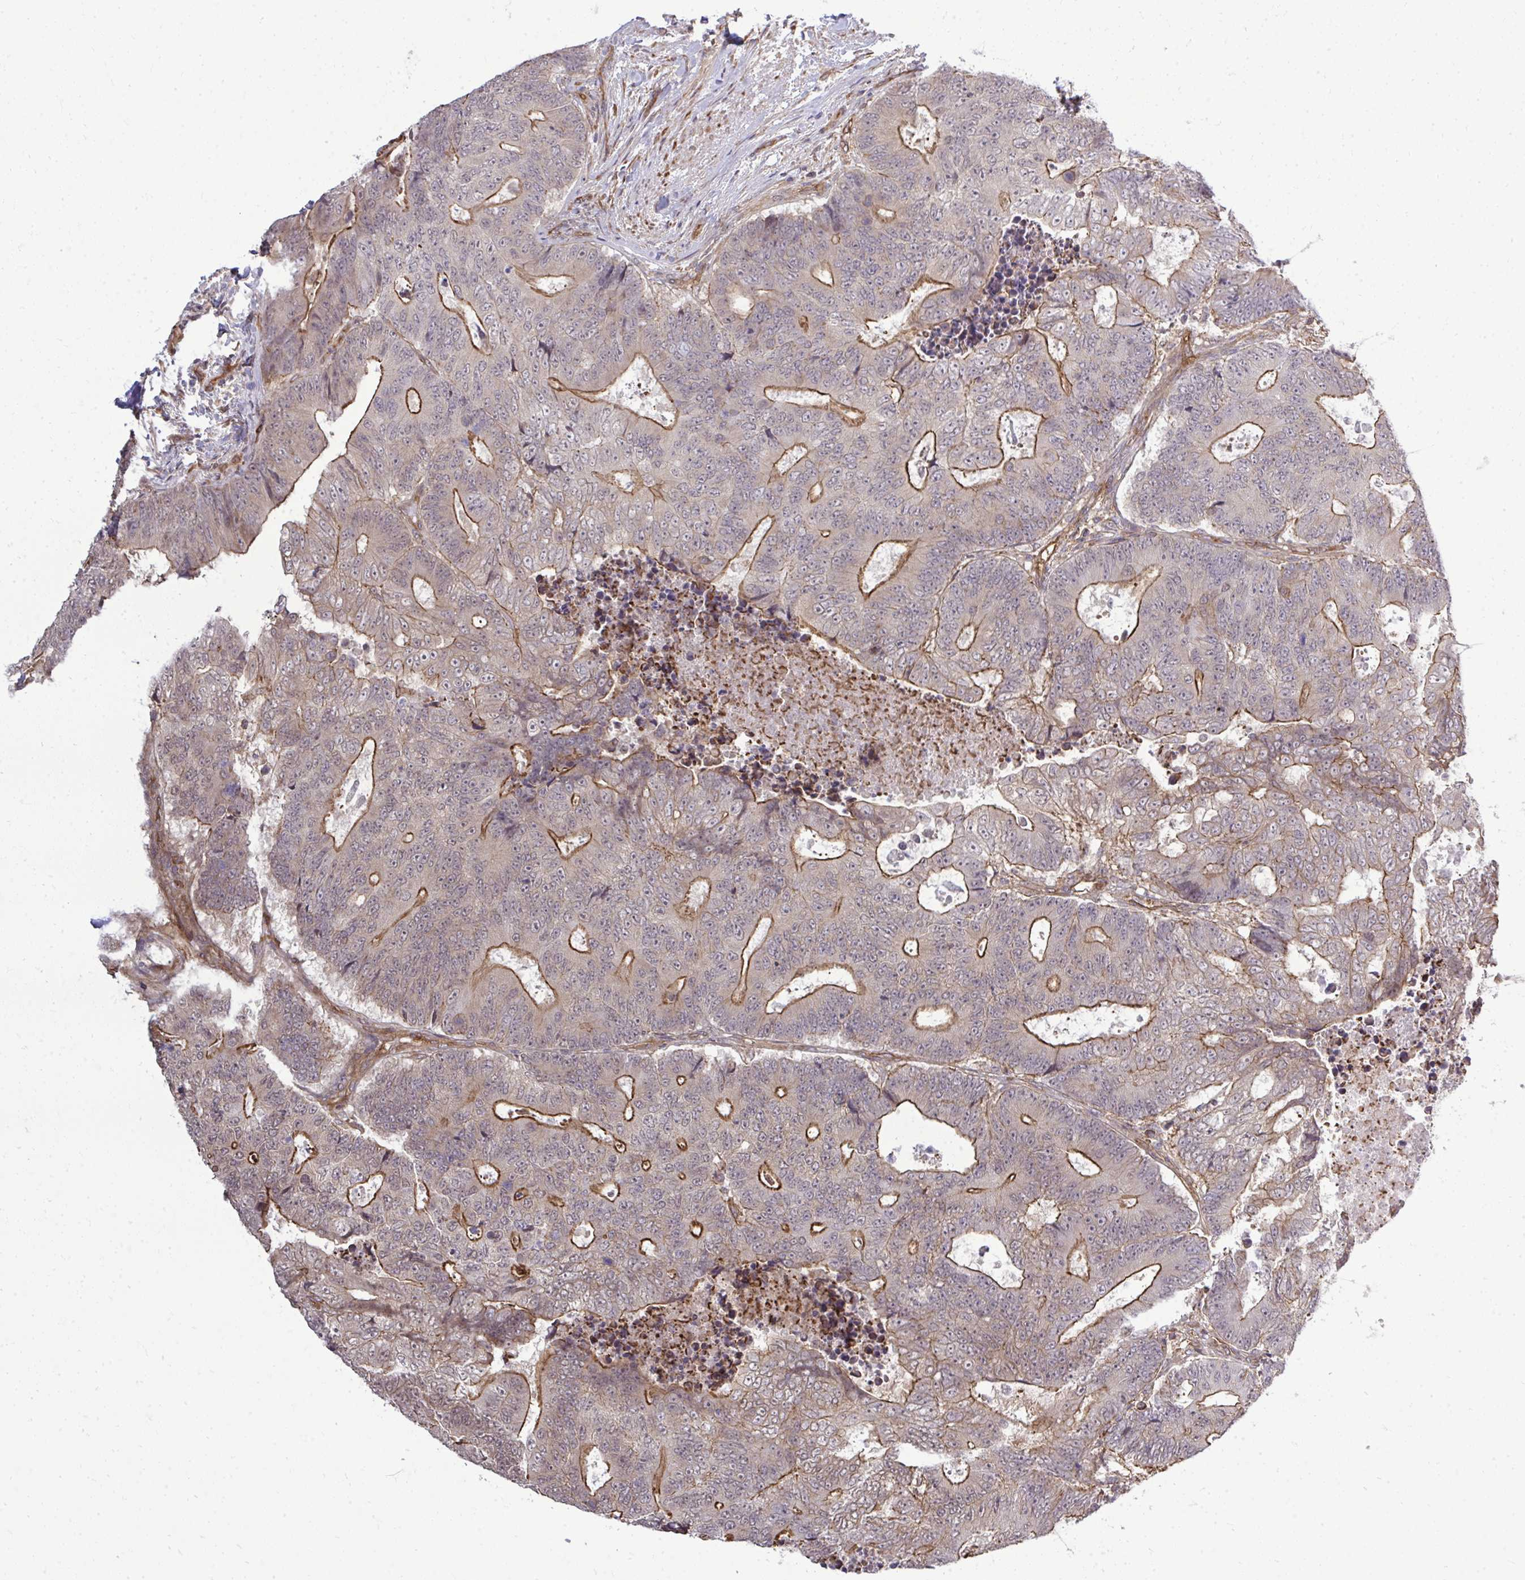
{"staining": {"intensity": "moderate", "quantity": "25%-75%", "location": "cytoplasmic/membranous"}, "tissue": "colorectal cancer", "cell_type": "Tumor cells", "image_type": "cancer", "snomed": [{"axis": "morphology", "description": "Adenocarcinoma, NOS"}, {"axis": "topography", "description": "Colon"}], "caption": "Protein expression by IHC displays moderate cytoplasmic/membranous staining in approximately 25%-75% of tumor cells in colorectal adenocarcinoma. Ihc stains the protein of interest in brown and the nuclei are stained blue.", "gene": "FUT10", "patient": {"sex": "female", "age": 48}}